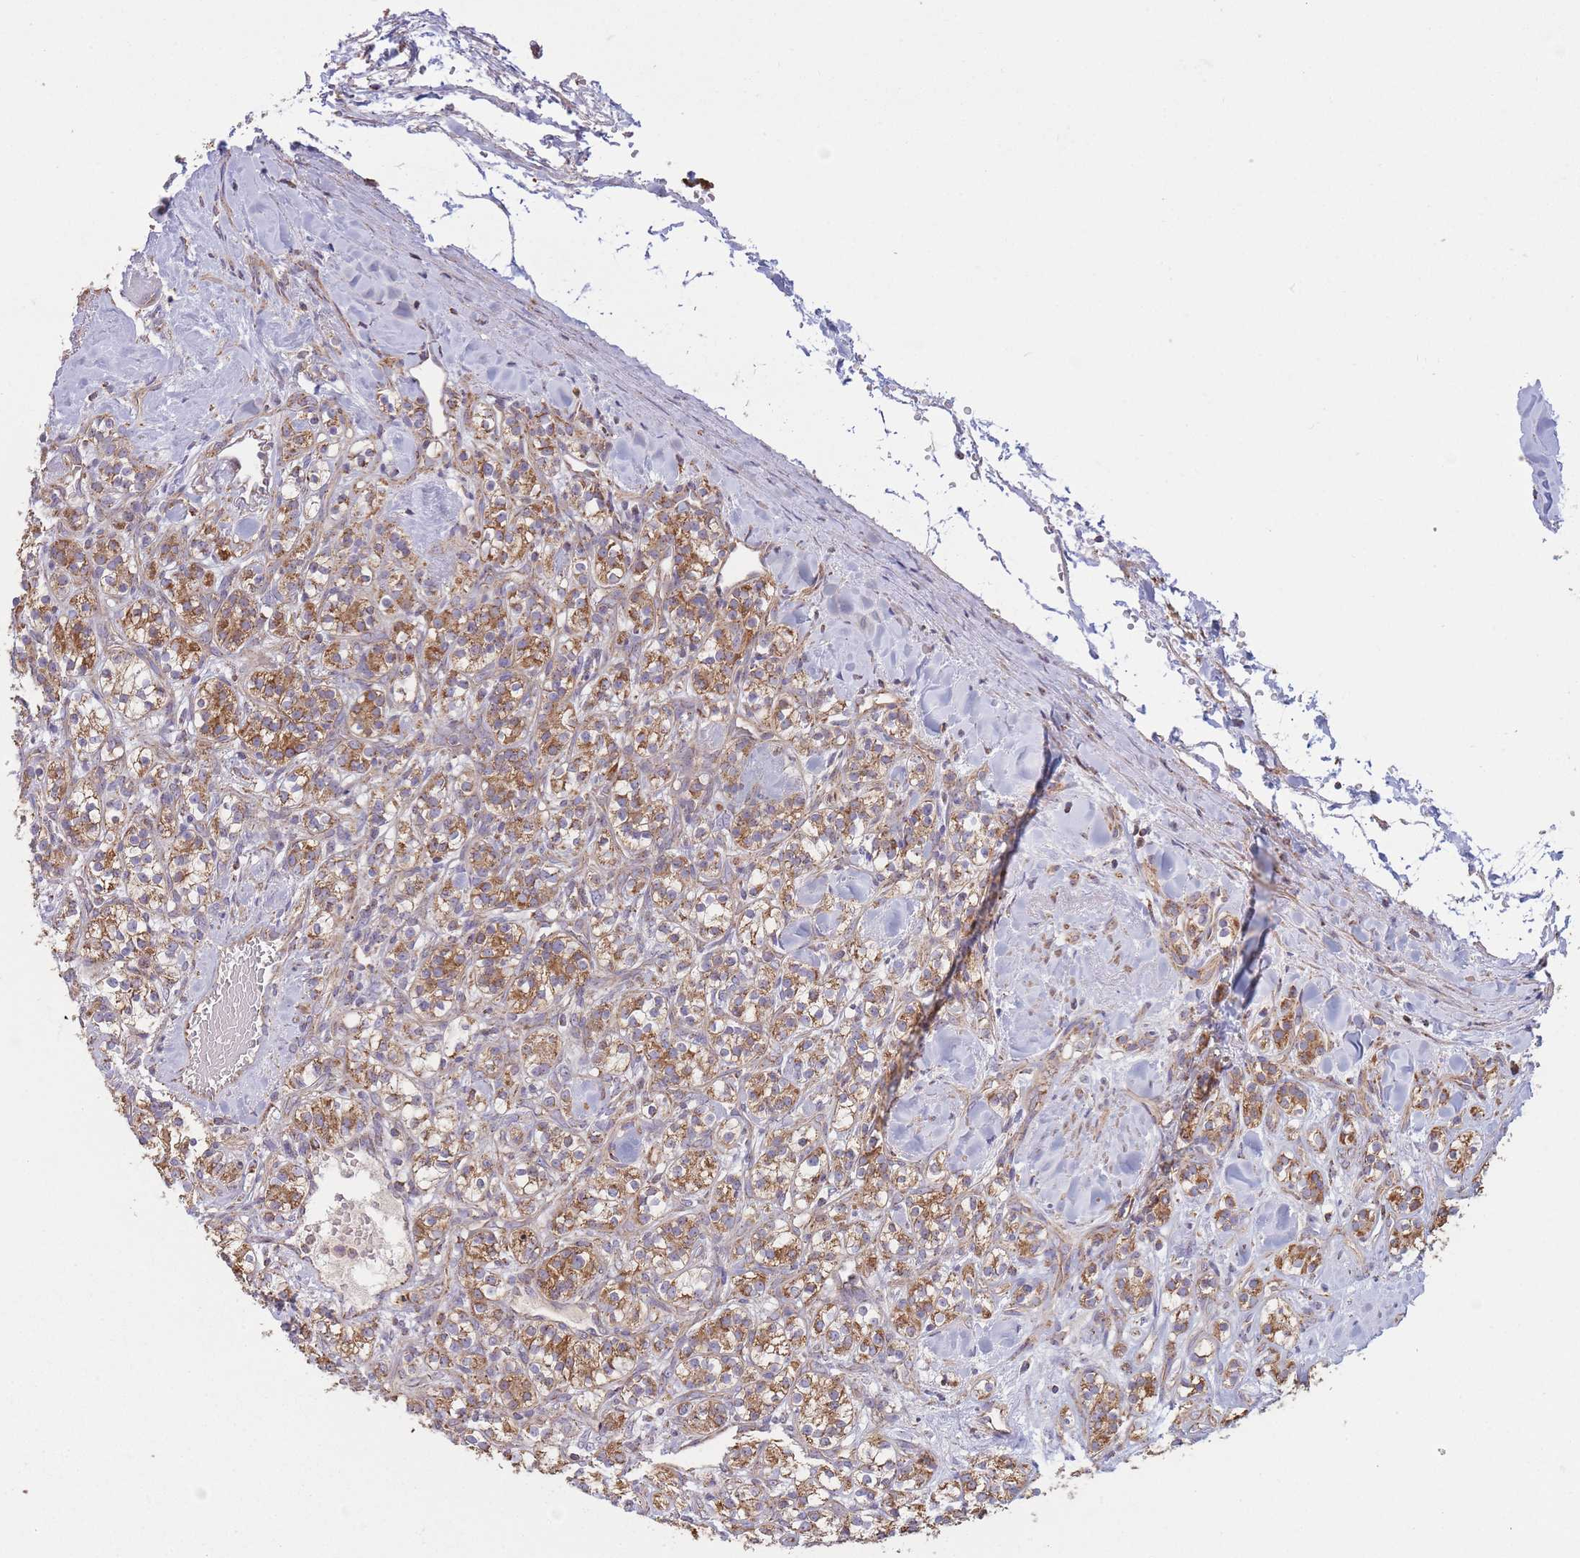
{"staining": {"intensity": "moderate", "quantity": ">75%", "location": "cytoplasmic/membranous"}, "tissue": "renal cancer", "cell_type": "Tumor cells", "image_type": "cancer", "snomed": [{"axis": "morphology", "description": "Adenocarcinoma, NOS"}, {"axis": "topography", "description": "Kidney"}], "caption": "Adenocarcinoma (renal) stained with a protein marker displays moderate staining in tumor cells.", "gene": "KIF16B", "patient": {"sex": "male", "age": 77}}